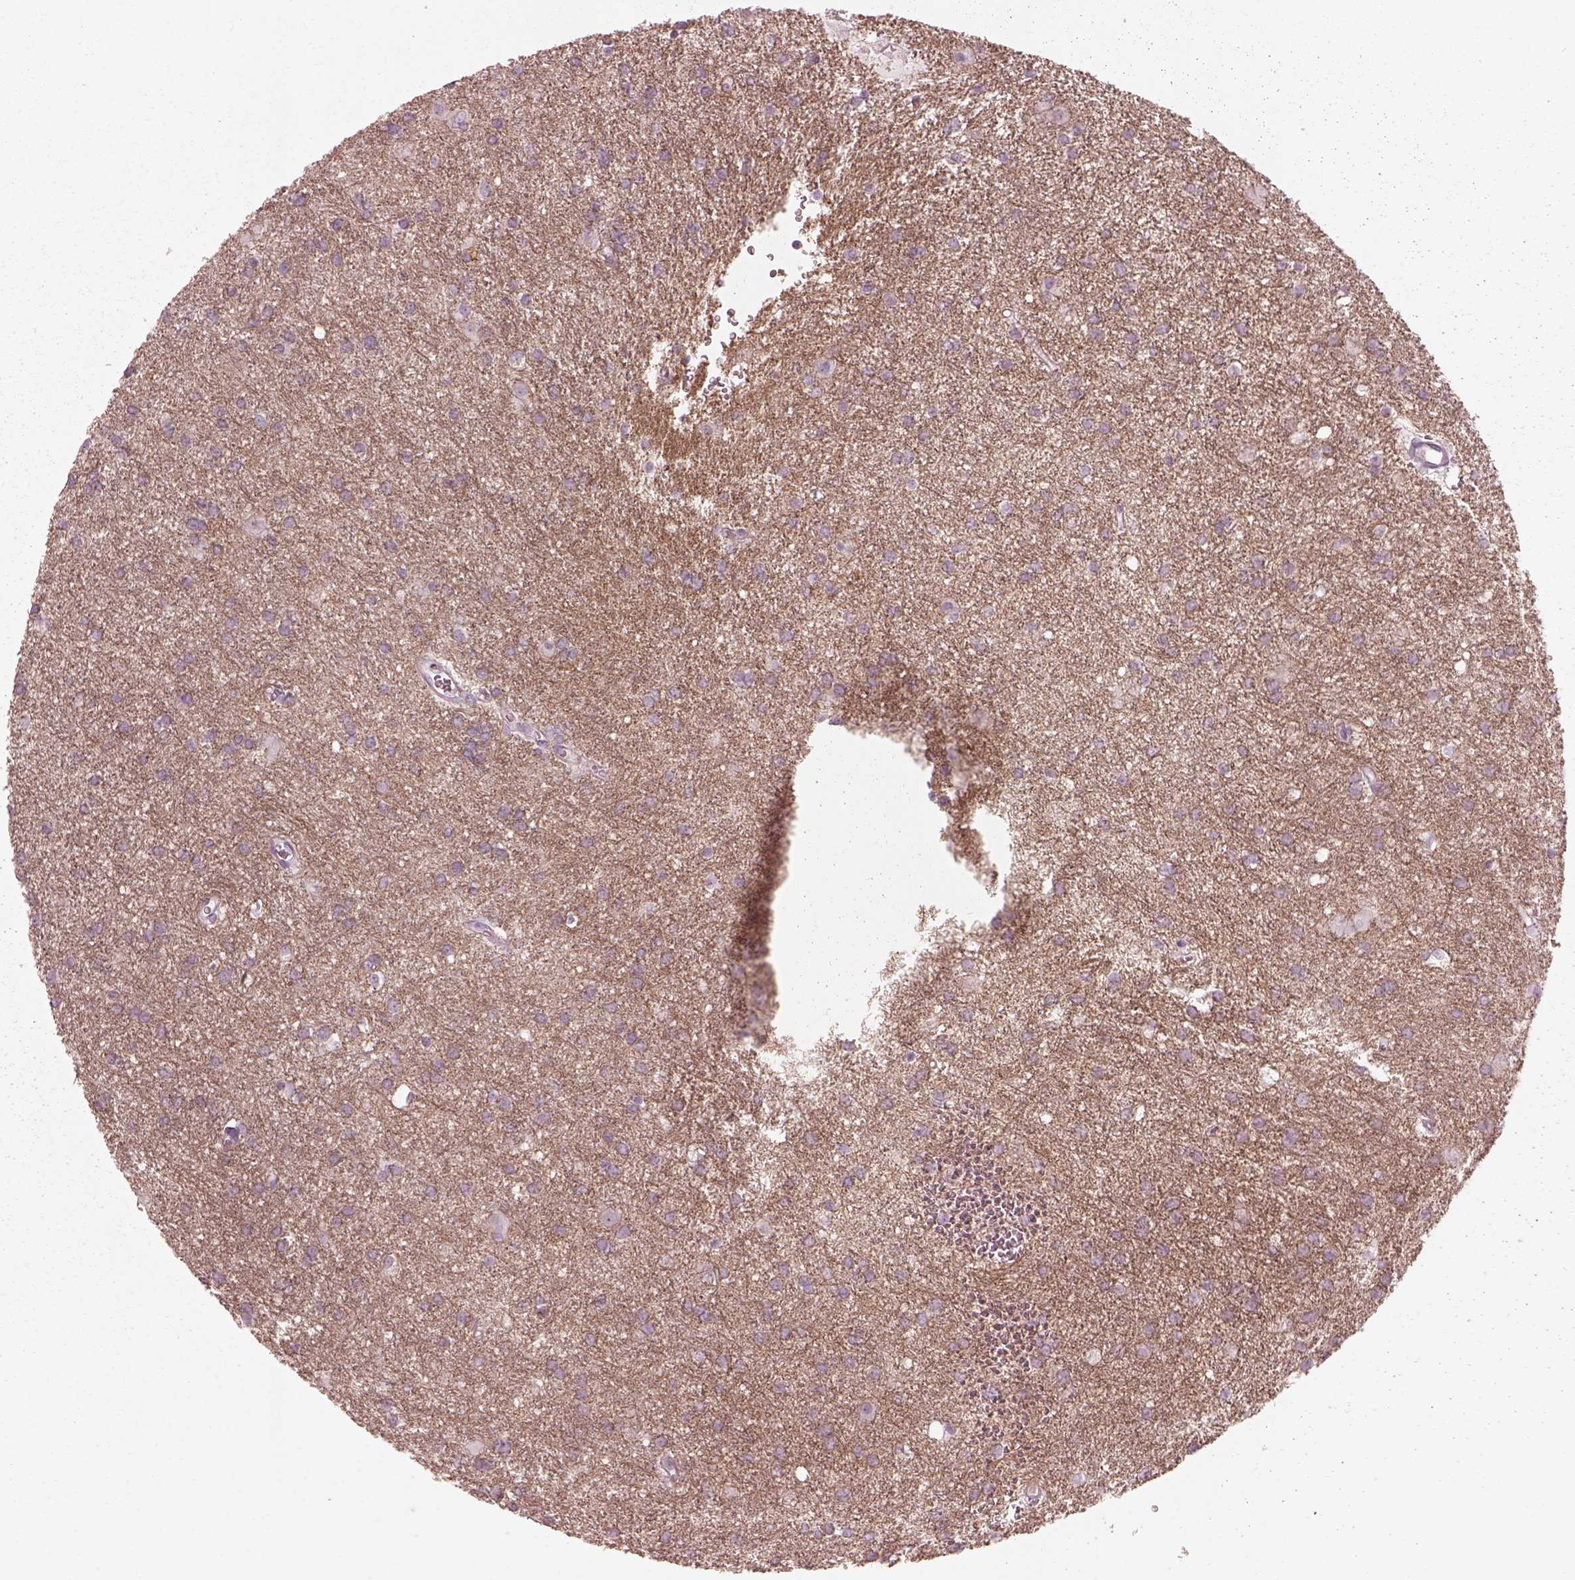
{"staining": {"intensity": "negative", "quantity": "none", "location": "none"}, "tissue": "glioma", "cell_type": "Tumor cells", "image_type": "cancer", "snomed": [{"axis": "morphology", "description": "Glioma, malignant, Low grade"}, {"axis": "topography", "description": "Brain"}], "caption": "This histopathology image is of malignant low-grade glioma stained with IHC to label a protein in brown with the nuclei are counter-stained blue. There is no staining in tumor cells.", "gene": "CADM2", "patient": {"sex": "male", "age": 58}}